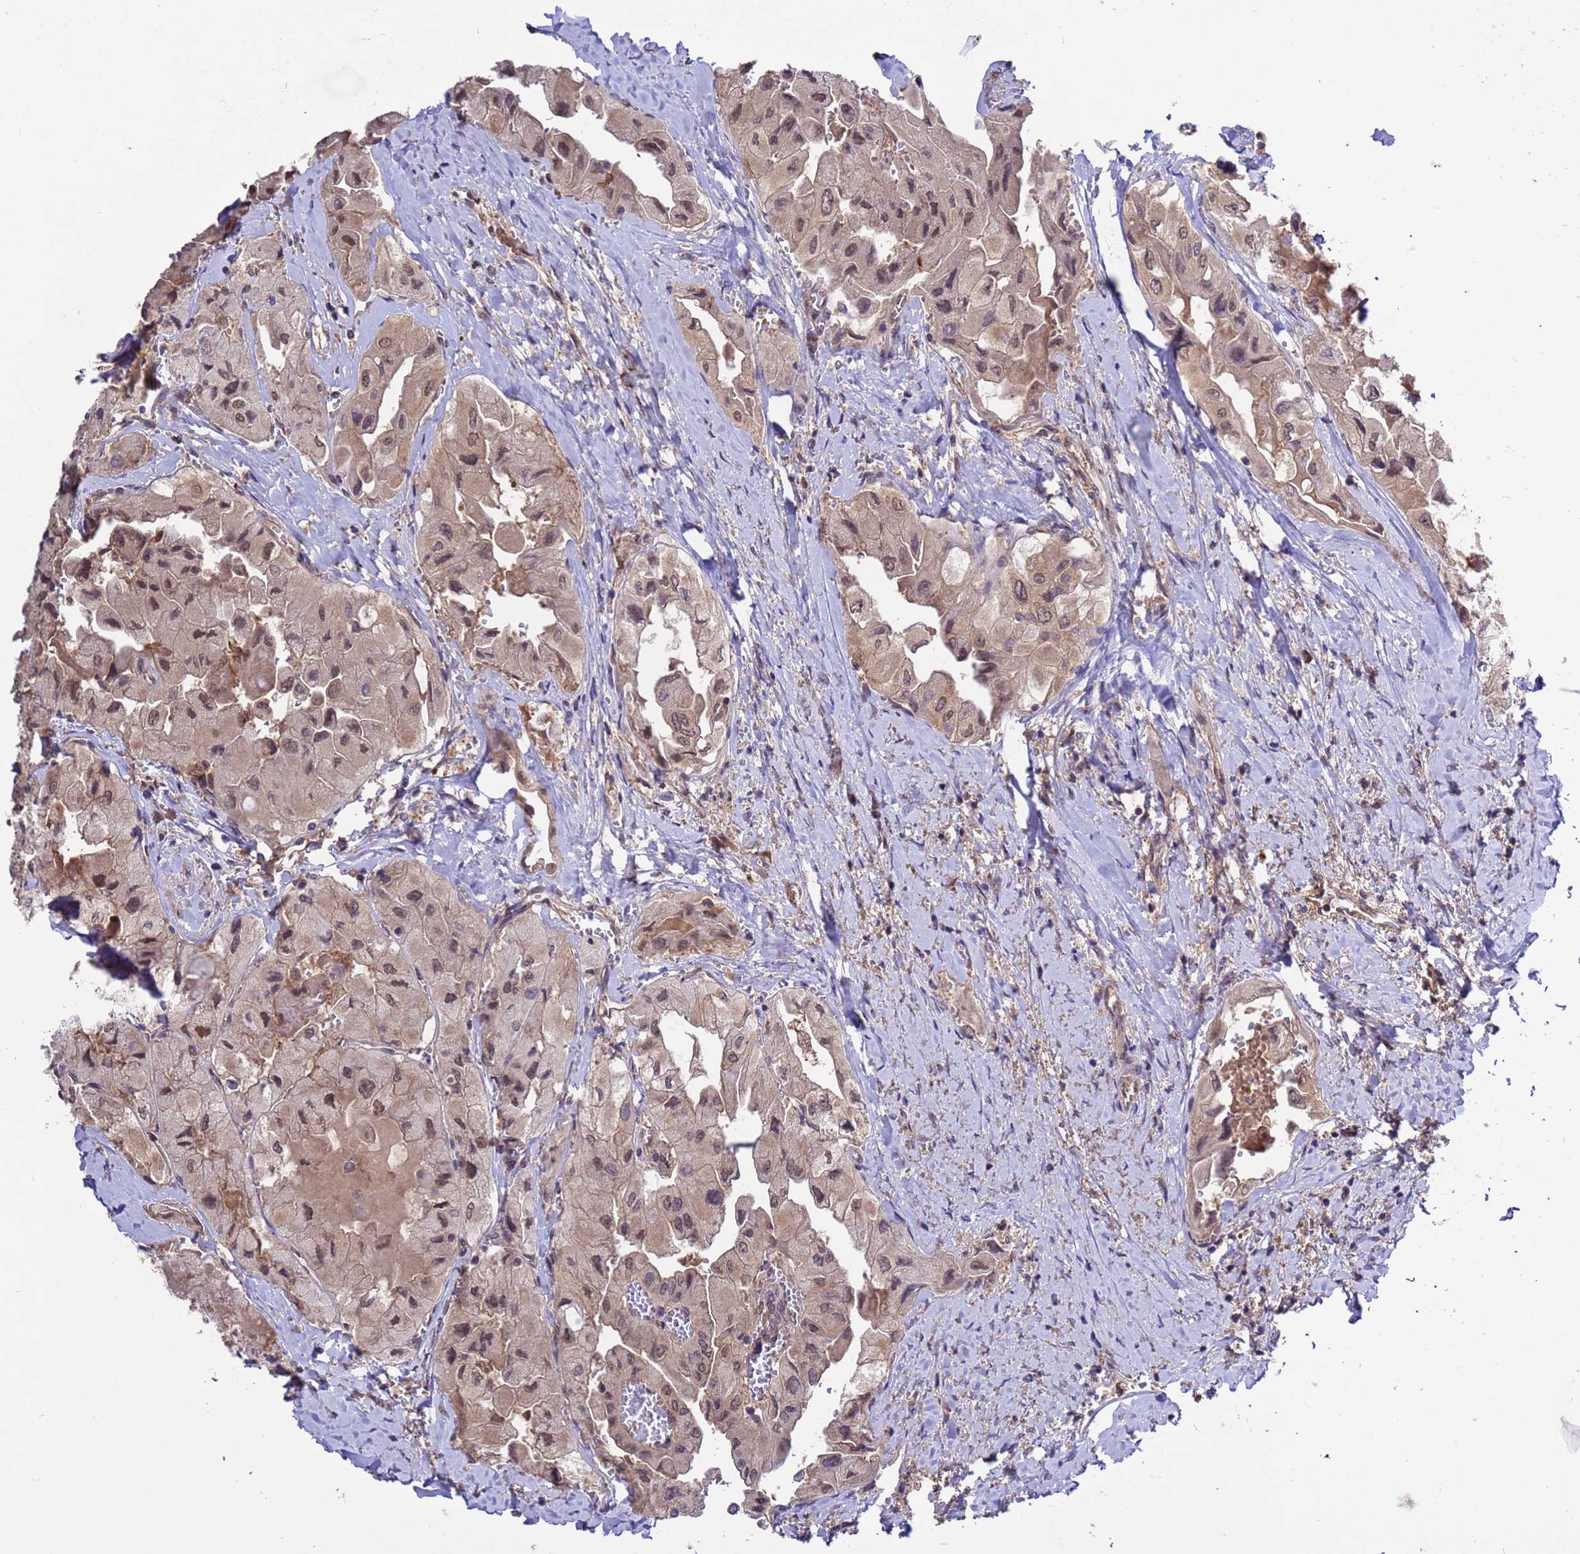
{"staining": {"intensity": "moderate", "quantity": ">75%", "location": "nuclear"}, "tissue": "thyroid cancer", "cell_type": "Tumor cells", "image_type": "cancer", "snomed": [{"axis": "morphology", "description": "Normal tissue, NOS"}, {"axis": "morphology", "description": "Papillary adenocarcinoma, NOS"}, {"axis": "topography", "description": "Thyroid gland"}], "caption": "This is a photomicrograph of IHC staining of thyroid papillary adenocarcinoma, which shows moderate expression in the nuclear of tumor cells.", "gene": "ZFP69B", "patient": {"sex": "female", "age": 59}}